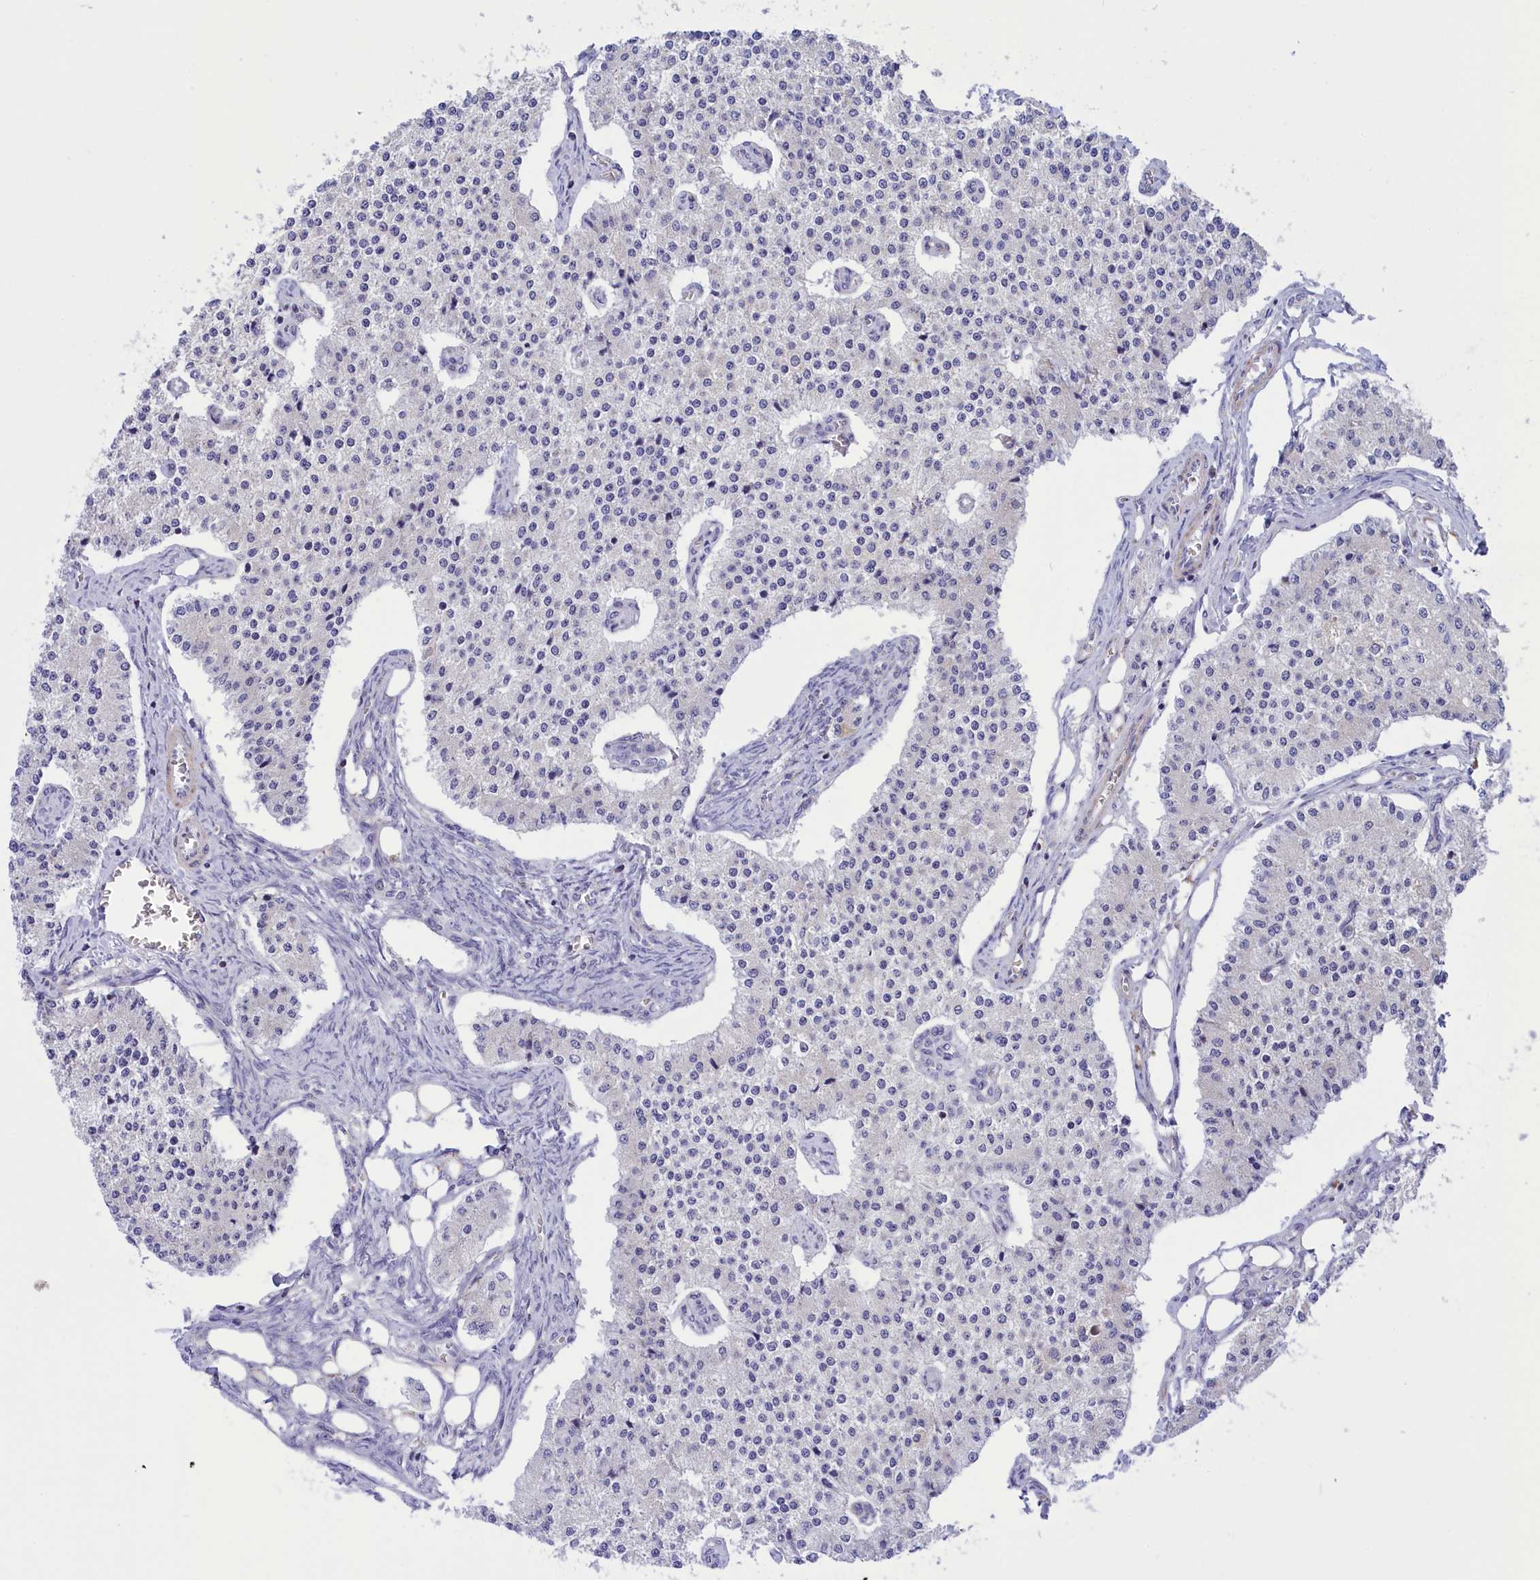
{"staining": {"intensity": "negative", "quantity": "none", "location": "none"}, "tissue": "carcinoid", "cell_type": "Tumor cells", "image_type": "cancer", "snomed": [{"axis": "morphology", "description": "Carcinoid, malignant, NOS"}, {"axis": "topography", "description": "Colon"}], "caption": "Tumor cells are negative for protein expression in human carcinoid.", "gene": "CORO7-PAM16", "patient": {"sex": "female", "age": 52}}